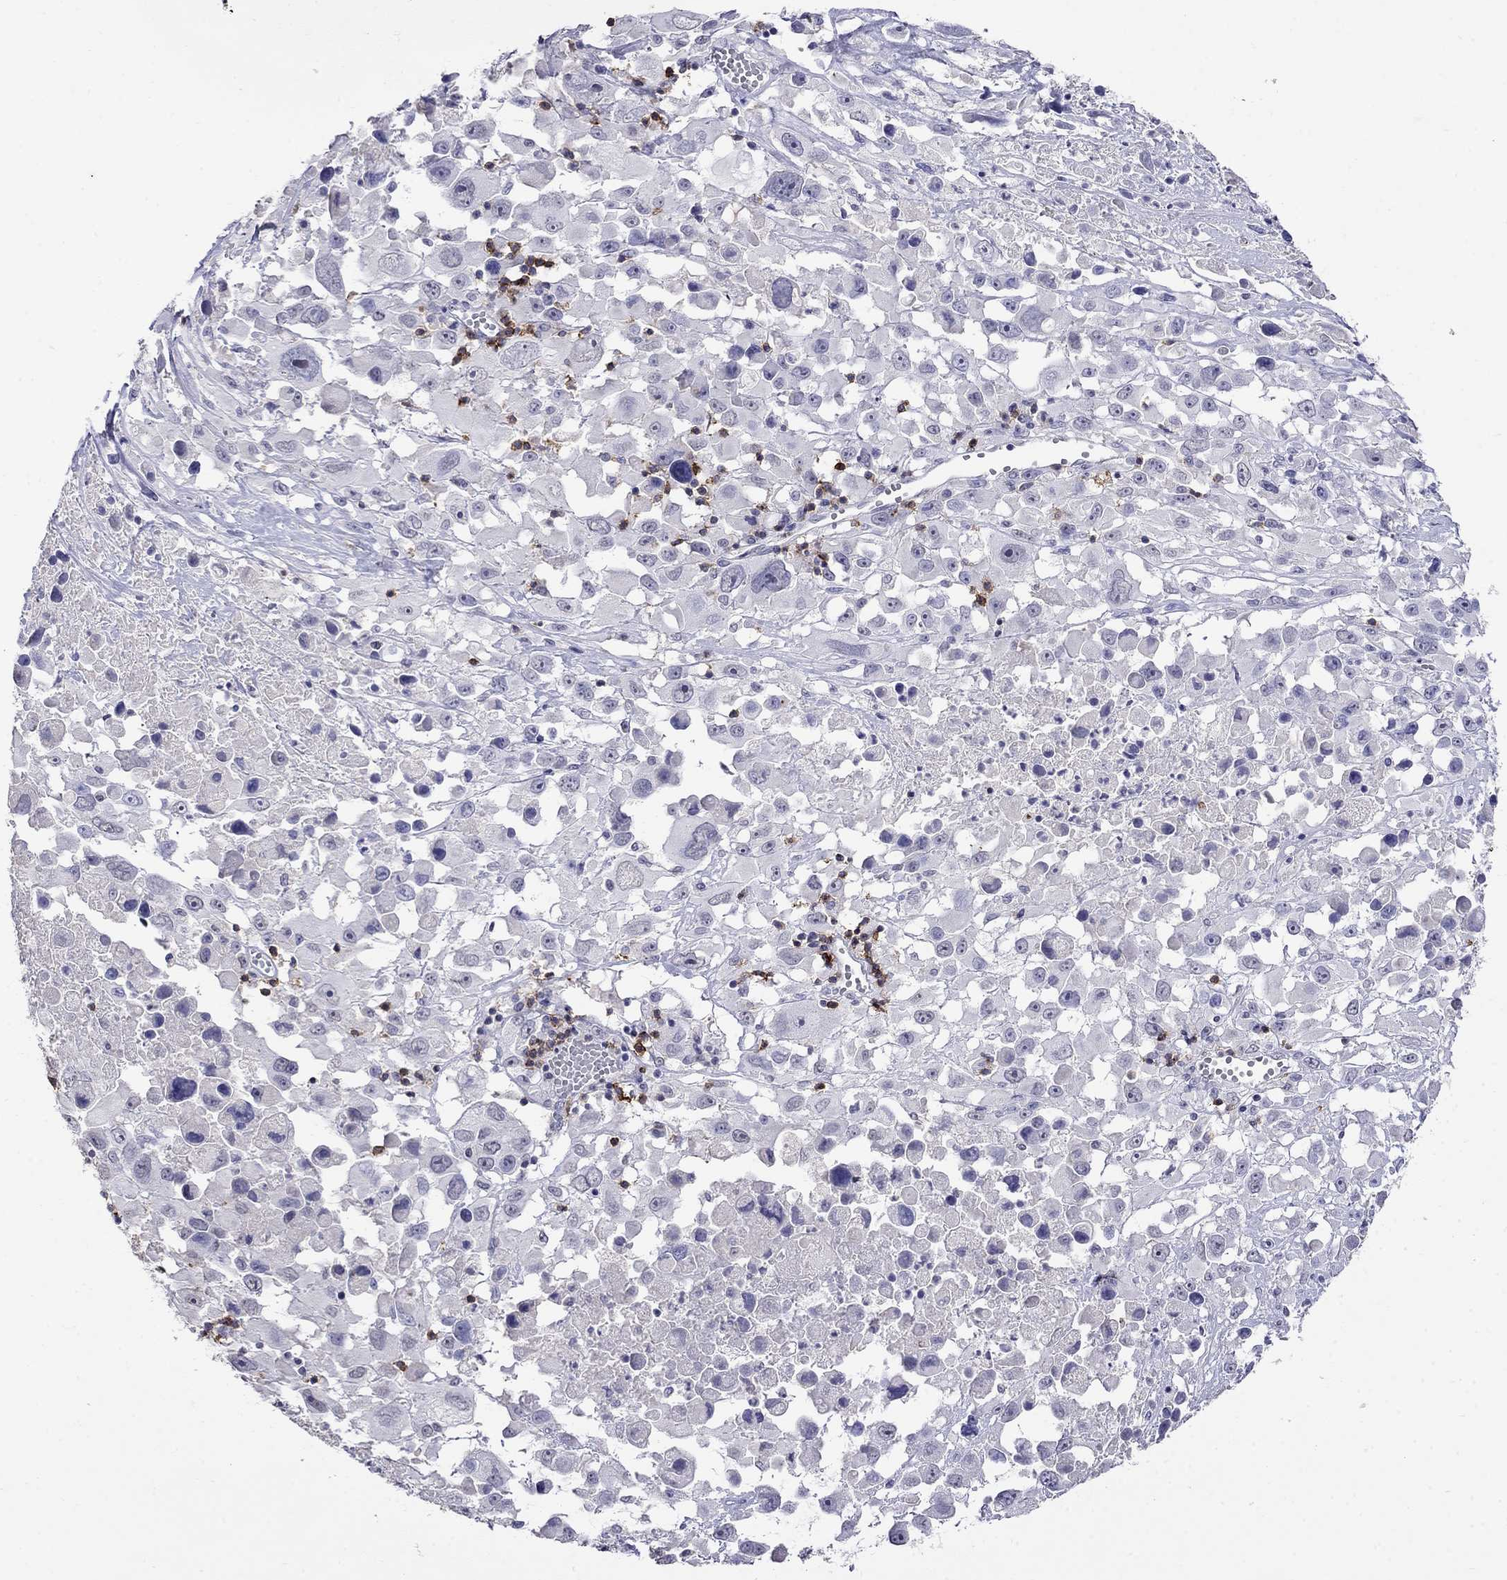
{"staining": {"intensity": "negative", "quantity": "none", "location": "none"}, "tissue": "melanoma", "cell_type": "Tumor cells", "image_type": "cancer", "snomed": [{"axis": "morphology", "description": "Malignant melanoma, Metastatic site"}, {"axis": "topography", "description": "Soft tissue"}], "caption": "A photomicrograph of human melanoma is negative for staining in tumor cells.", "gene": "CD8B", "patient": {"sex": "male", "age": 50}}